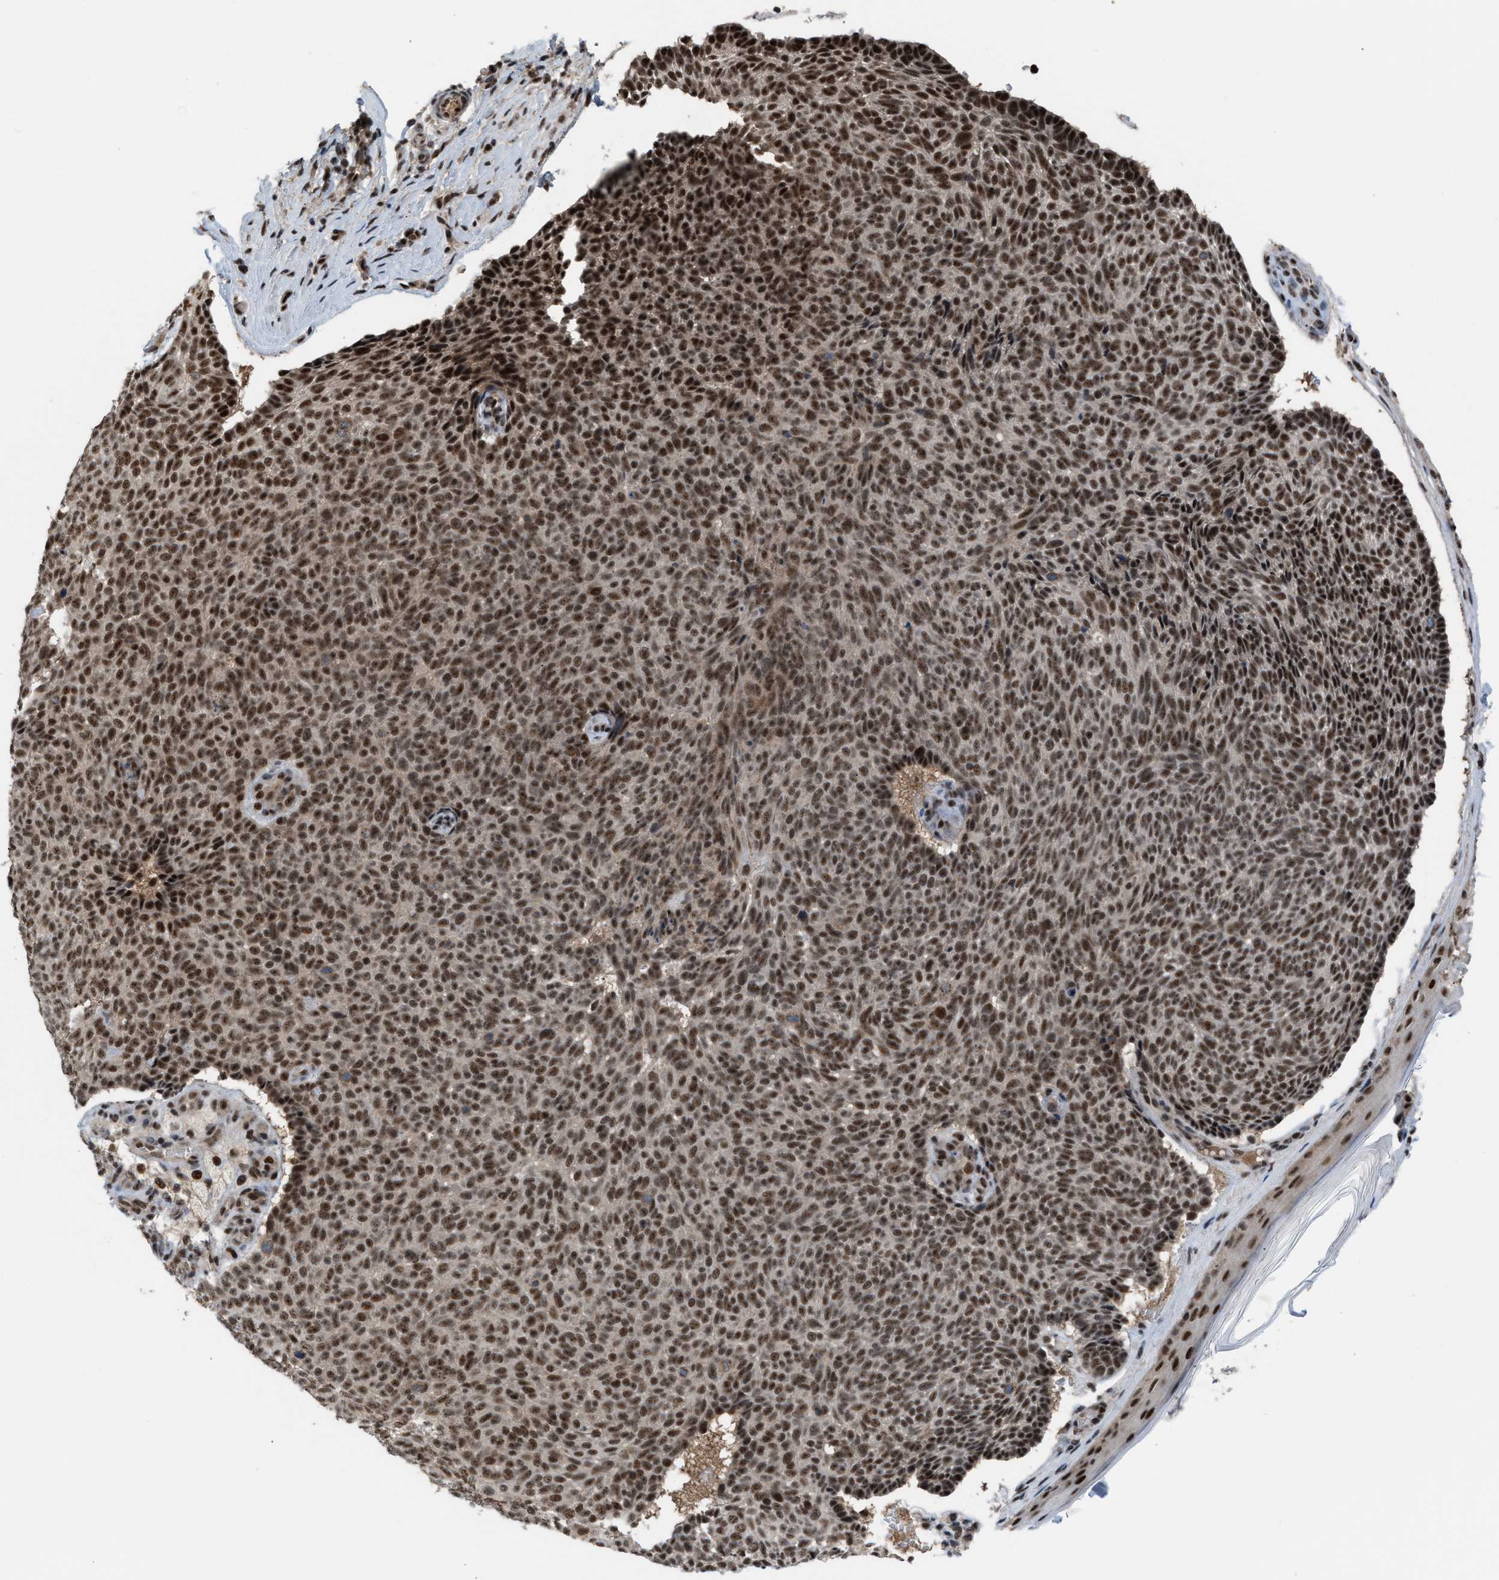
{"staining": {"intensity": "strong", "quantity": ">75%", "location": "nuclear"}, "tissue": "skin cancer", "cell_type": "Tumor cells", "image_type": "cancer", "snomed": [{"axis": "morphology", "description": "Basal cell carcinoma"}, {"axis": "topography", "description": "Skin"}], "caption": "Strong nuclear positivity for a protein is identified in approximately >75% of tumor cells of skin cancer (basal cell carcinoma) using immunohistochemistry.", "gene": "PRPF4", "patient": {"sex": "male", "age": 61}}